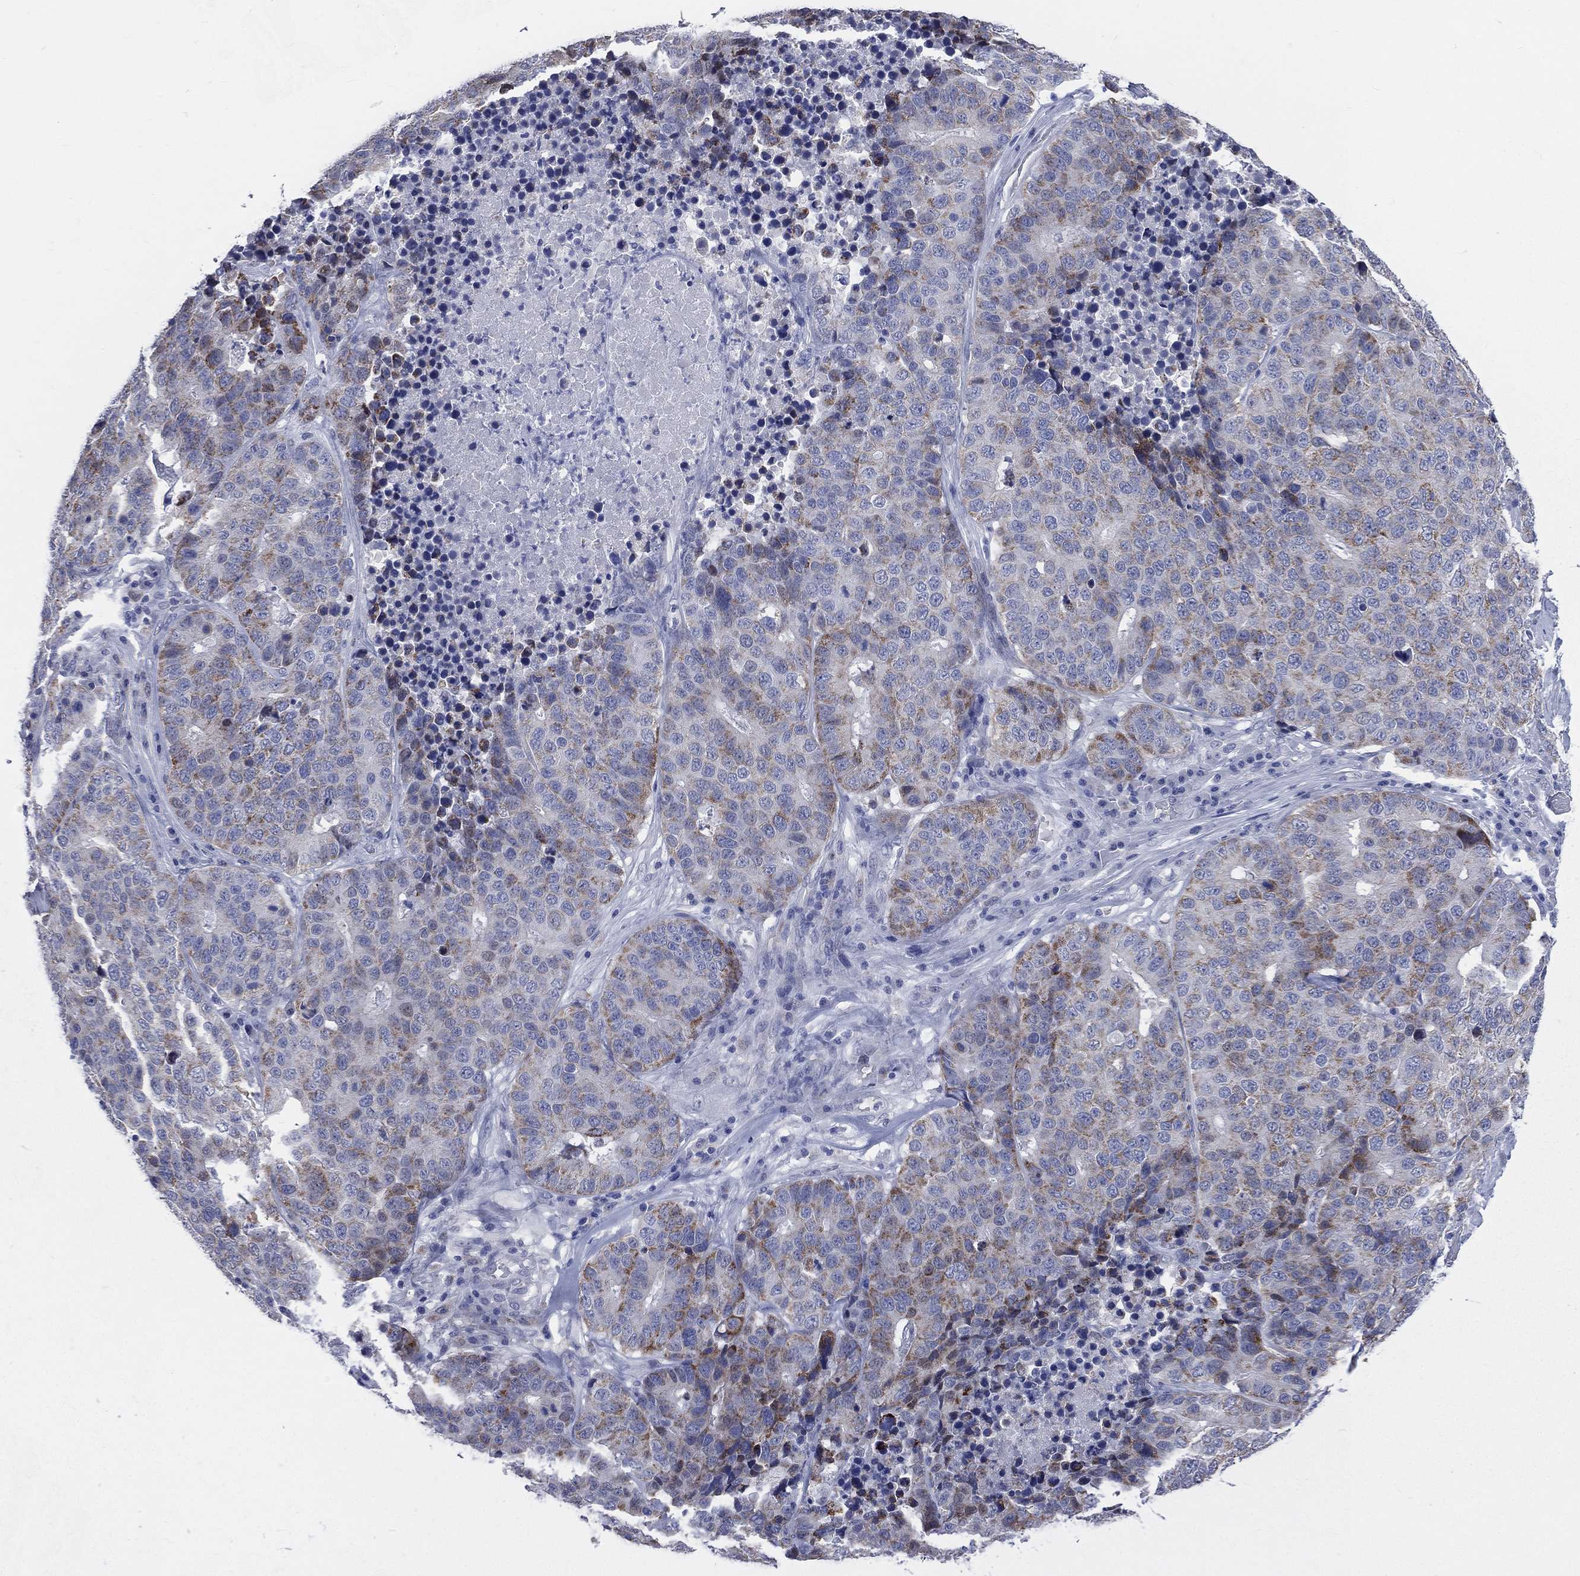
{"staining": {"intensity": "moderate", "quantity": "<25%", "location": "cytoplasmic/membranous"}, "tissue": "stomach cancer", "cell_type": "Tumor cells", "image_type": "cancer", "snomed": [{"axis": "morphology", "description": "Adenocarcinoma, NOS"}, {"axis": "topography", "description": "Stomach"}], "caption": "This is a micrograph of immunohistochemistry (IHC) staining of stomach adenocarcinoma, which shows moderate positivity in the cytoplasmic/membranous of tumor cells.", "gene": "AKAP3", "patient": {"sex": "male", "age": 71}}